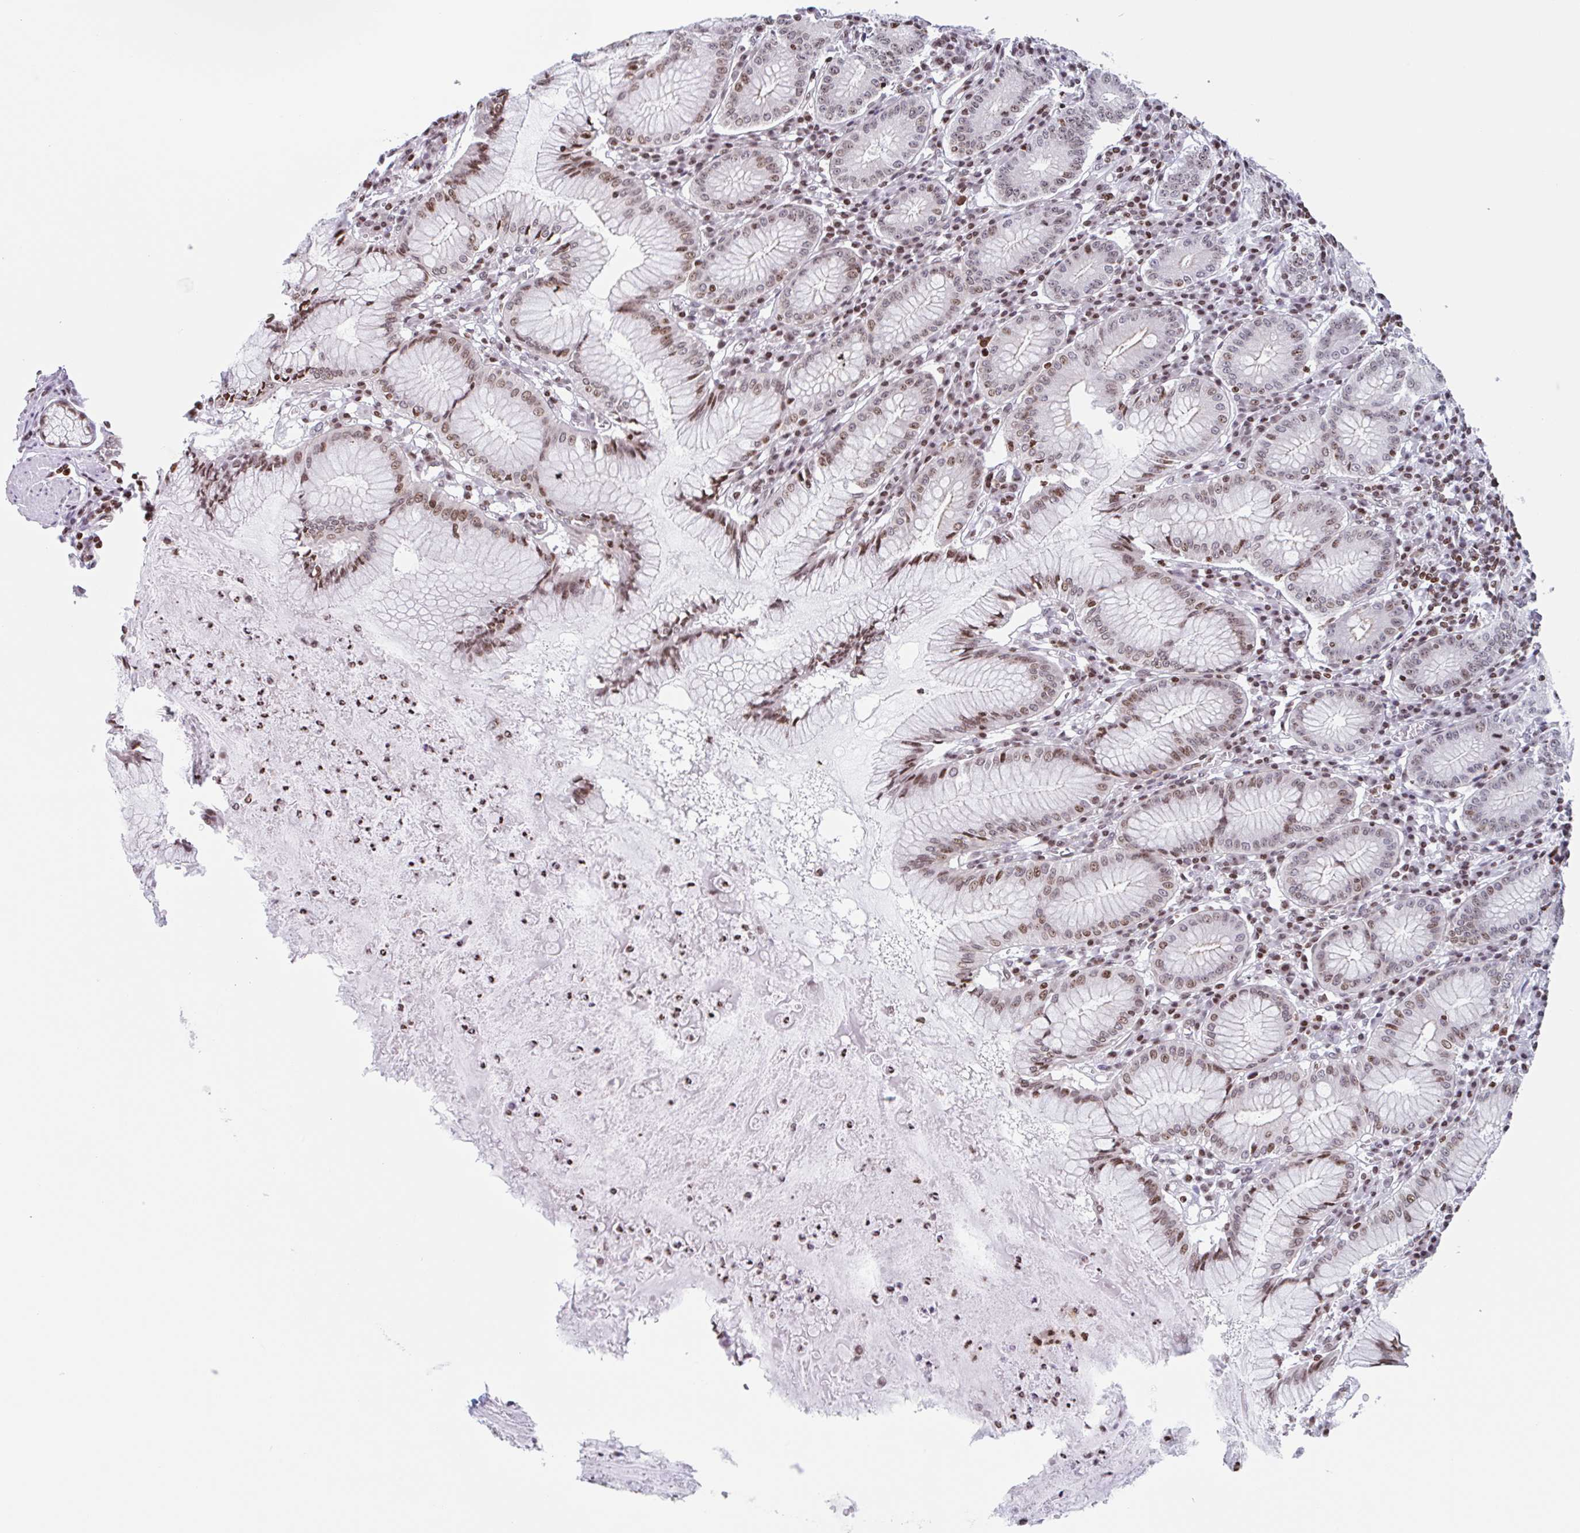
{"staining": {"intensity": "moderate", "quantity": ">75%", "location": "nuclear"}, "tissue": "stomach", "cell_type": "Glandular cells", "image_type": "normal", "snomed": [{"axis": "morphology", "description": "Normal tissue, NOS"}, {"axis": "topography", "description": "Stomach"}], "caption": "The immunohistochemical stain highlights moderate nuclear positivity in glandular cells of unremarkable stomach. Nuclei are stained in blue.", "gene": "NOL6", "patient": {"sex": "male", "age": 55}}